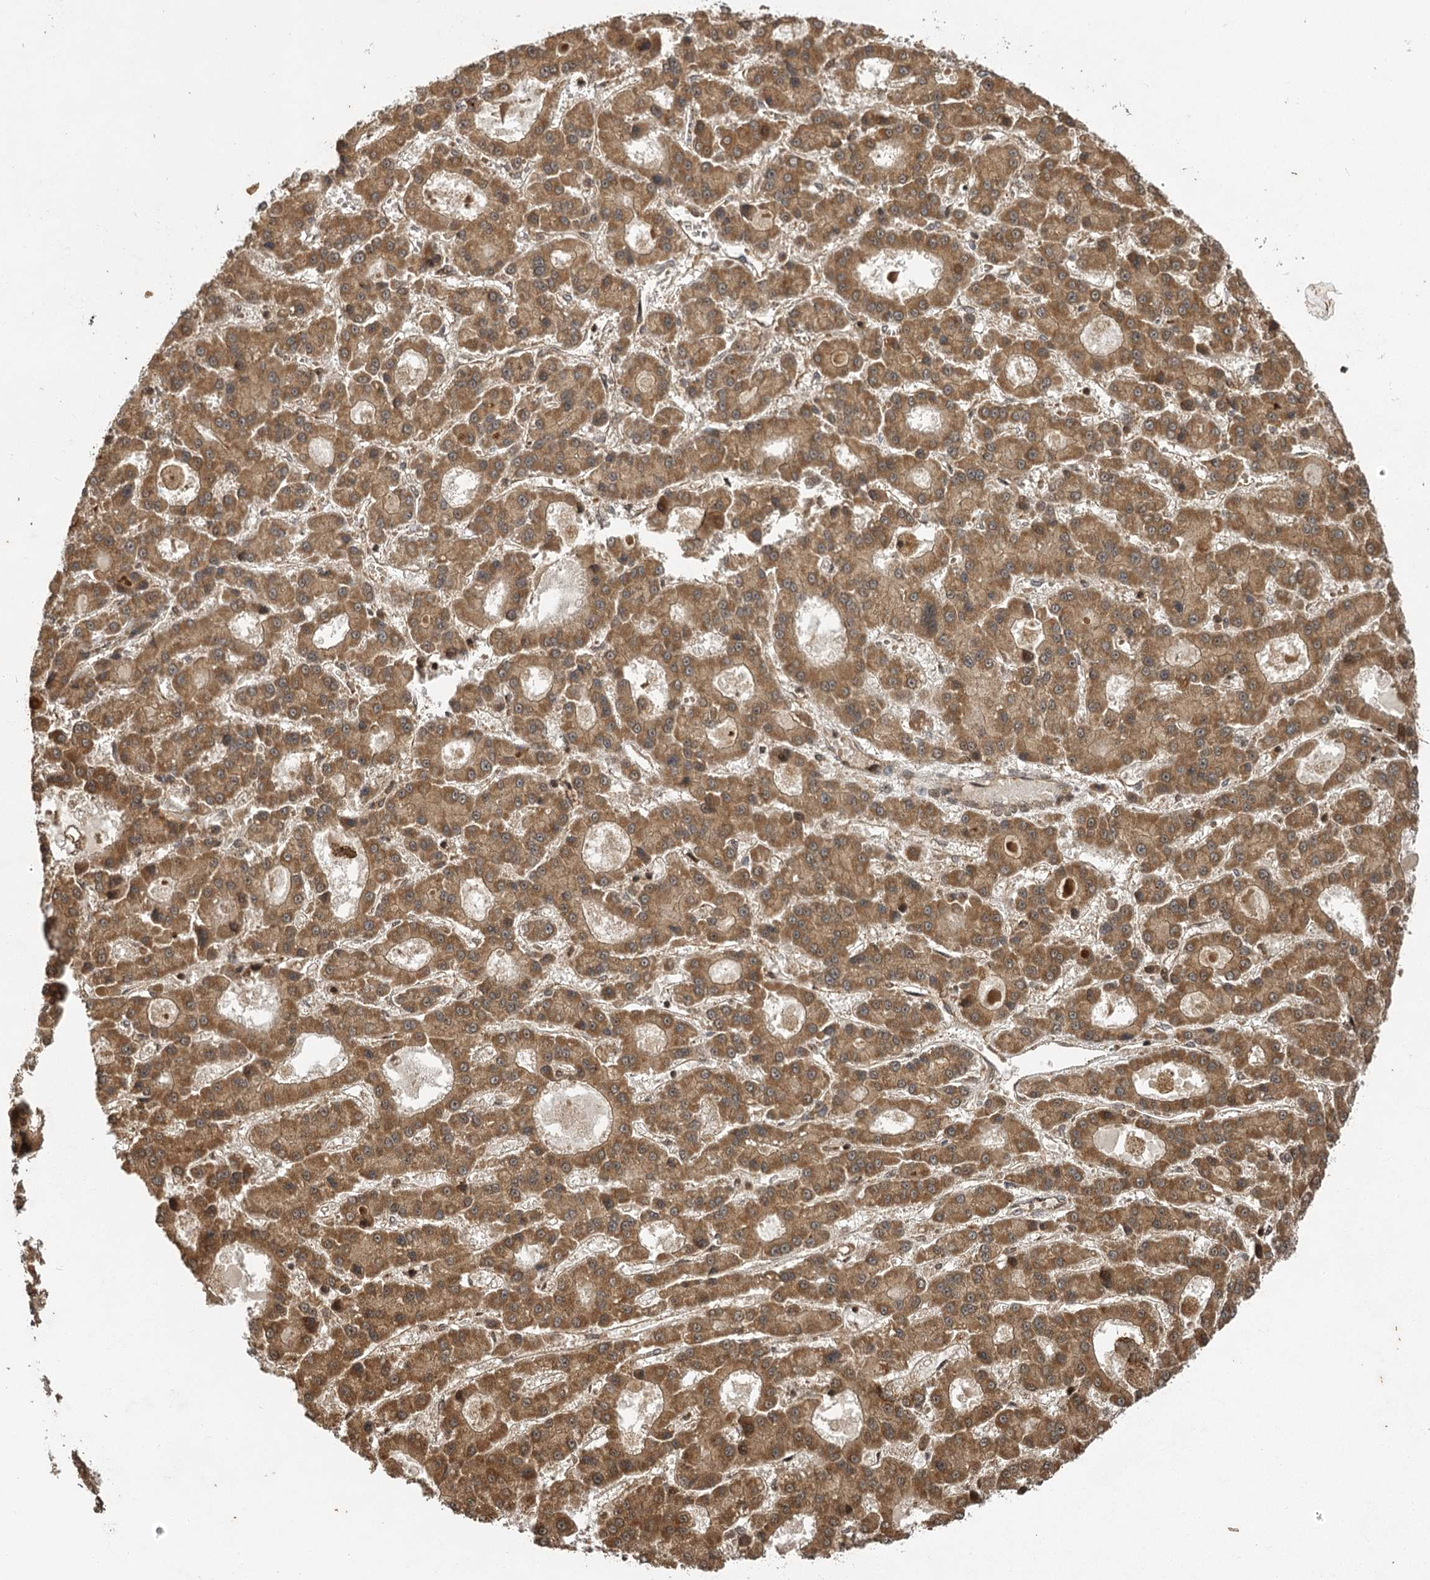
{"staining": {"intensity": "moderate", "quantity": ">75%", "location": "cytoplasmic/membranous"}, "tissue": "liver cancer", "cell_type": "Tumor cells", "image_type": "cancer", "snomed": [{"axis": "morphology", "description": "Carcinoma, Hepatocellular, NOS"}, {"axis": "topography", "description": "Liver"}], "caption": "A brown stain labels moderate cytoplasmic/membranous expression of a protein in human liver cancer tumor cells.", "gene": "IL11RA", "patient": {"sex": "male", "age": 70}}